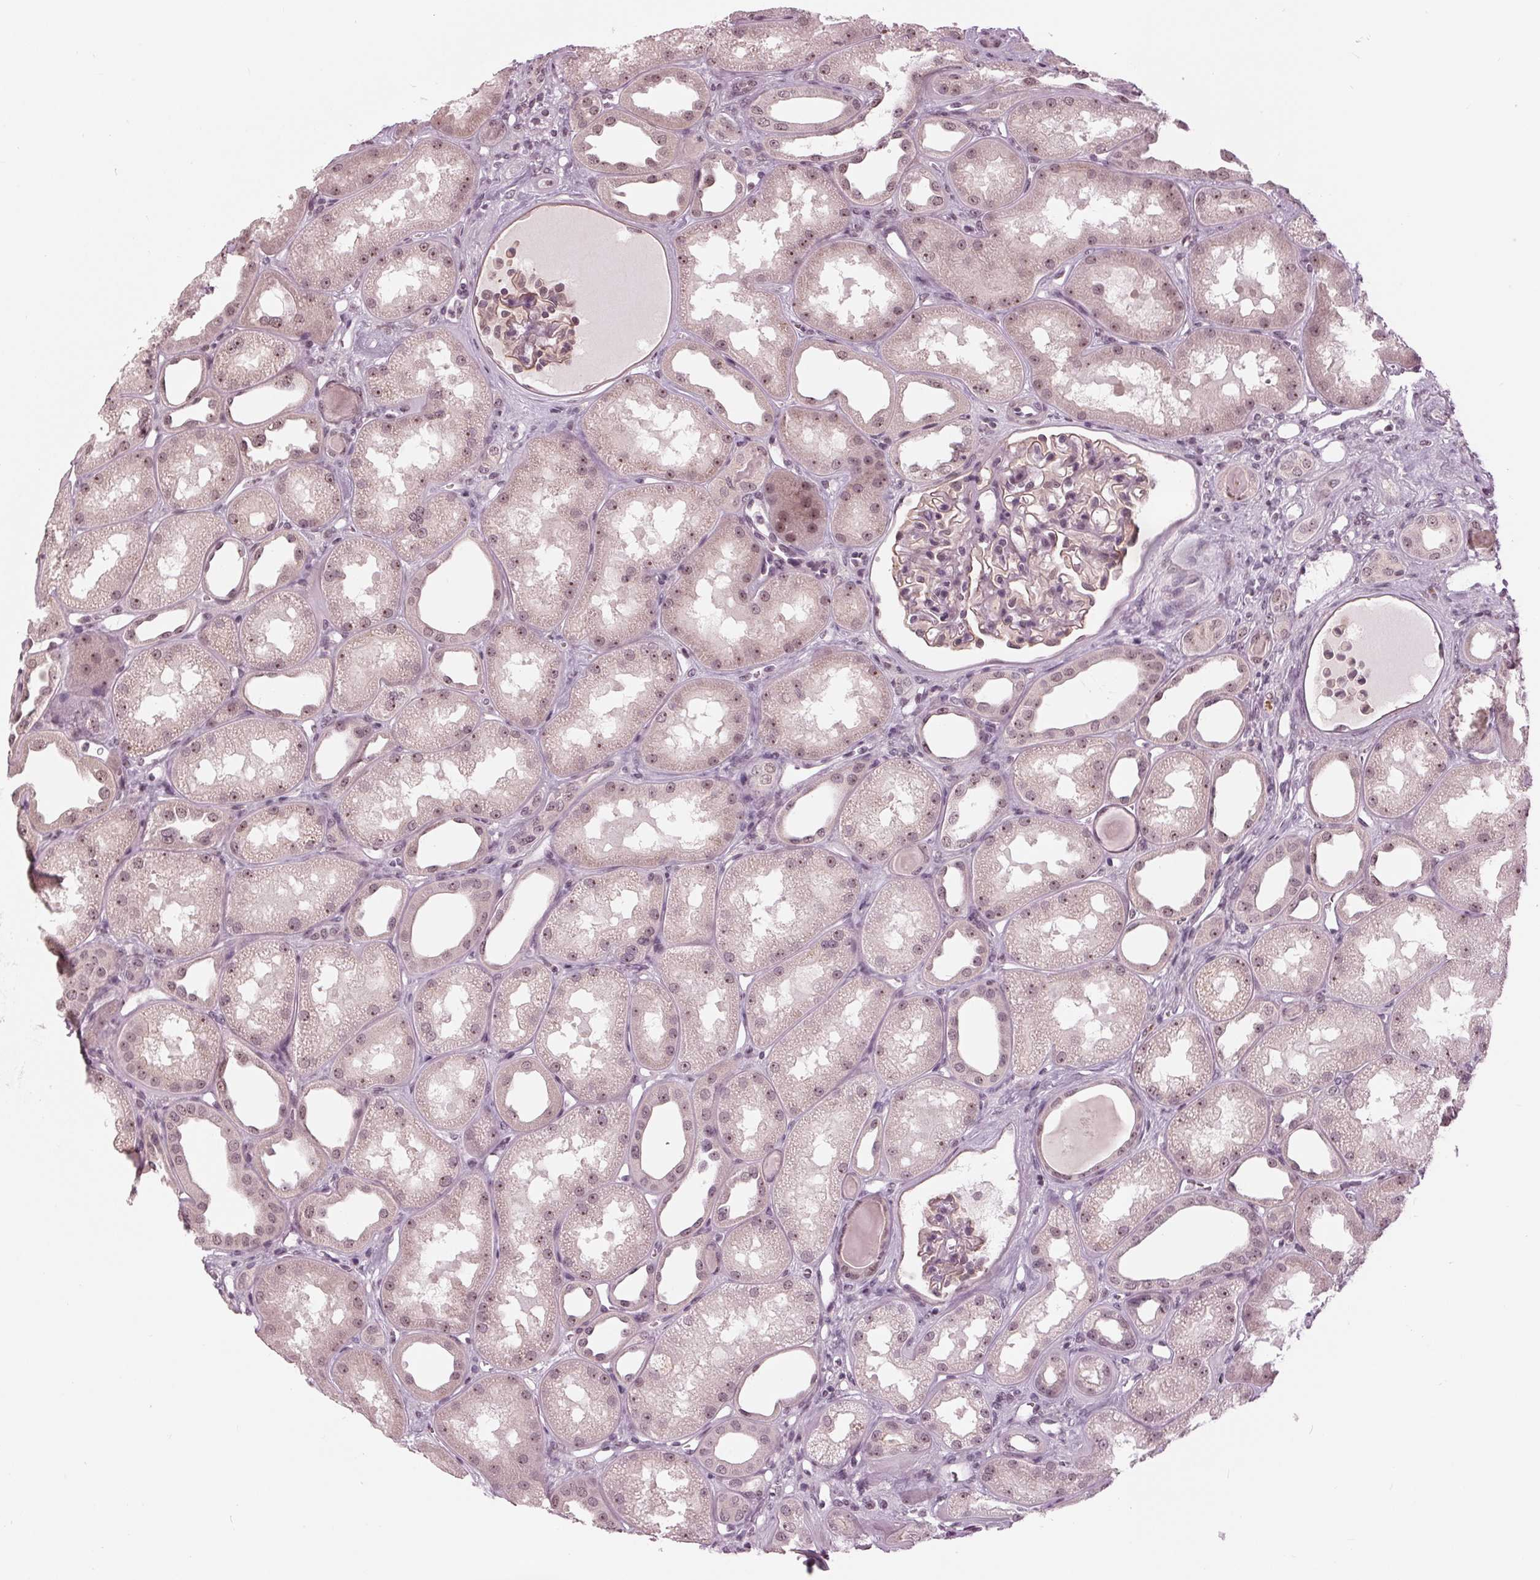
{"staining": {"intensity": "weak", "quantity": "25%-75%", "location": "cytoplasmic/membranous"}, "tissue": "kidney", "cell_type": "Cells in glomeruli", "image_type": "normal", "snomed": [{"axis": "morphology", "description": "Normal tissue, NOS"}, {"axis": "topography", "description": "Kidney"}], "caption": "Immunohistochemical staining of normal human kidney displays low levels of weak cytoplasmic/membranous positivity in approximately 25%-75% of cells in glomeruli. Using DAB (3,3'-diaminobenzidine) (brown) and hematoxylin (blue) stains, captured at high magnification using brightfield microscopy.", "gene": "SLX4", "patient": {"sex": "male", "age": 61}}